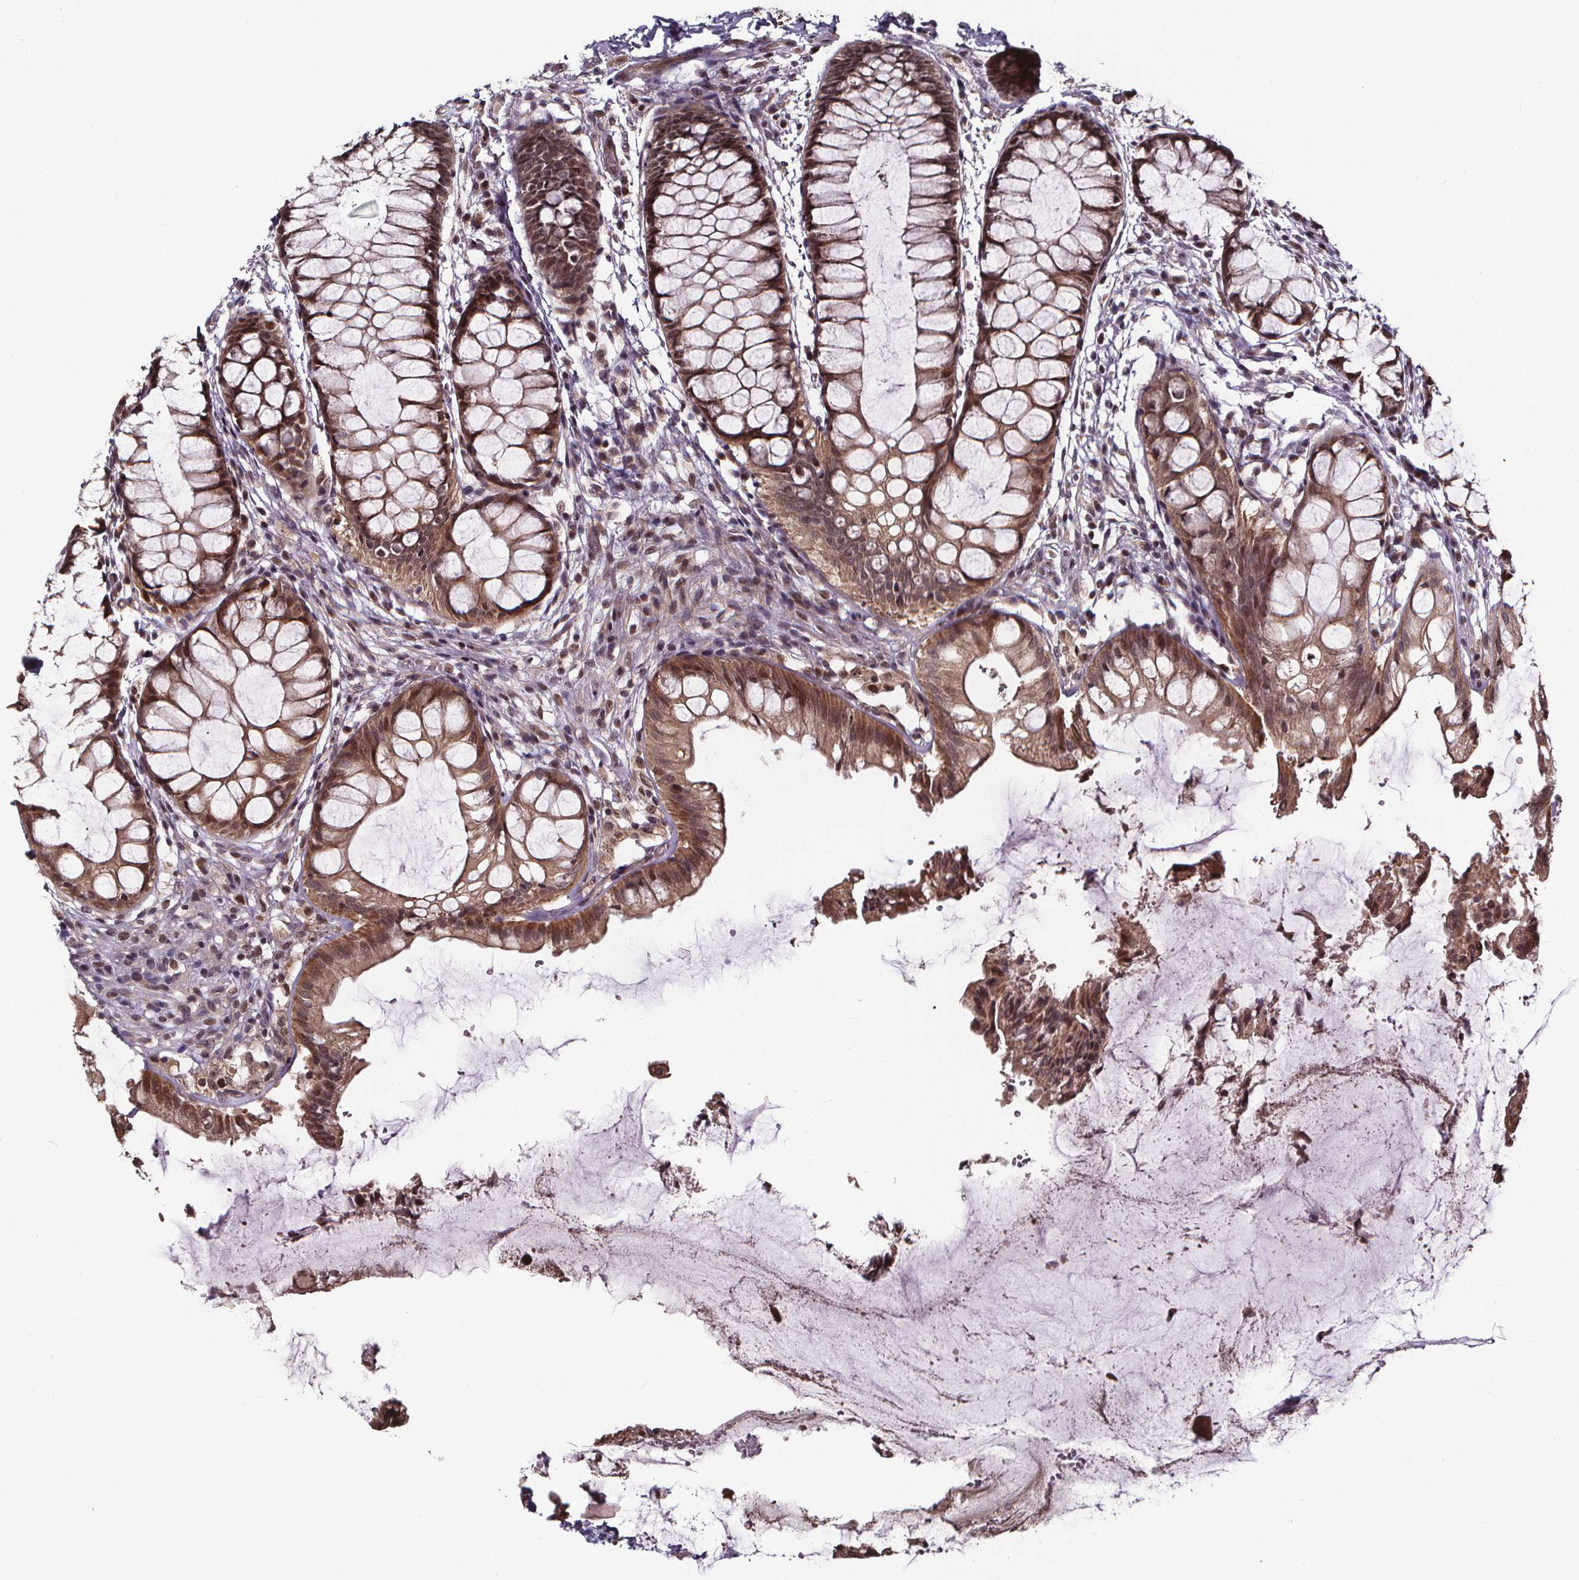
{"staining": {"intensity": "moderate", "quantity": ">75%", "location": "cytoplasmic/membranous,nuclear"}, "tissue": "rectum", "cell_type": "Glandular cells", "image_type": "normal", "snomed": [{"axis": "morphology", "description": "Normal tissue, NOS"}, {"axis": "topography", "description": "Rectum"}], "caption": "A brown stain highlights moderate cytoplasmic/membranous,nuclear positivity of a protein in glandular cells of benign rectum. (DAB (3,3'-diaminobenzidine) IHC with brightfield microscopy, high magnification).", "gene": "DDIT3", "patient": {"sex": "female", "age": 62}}